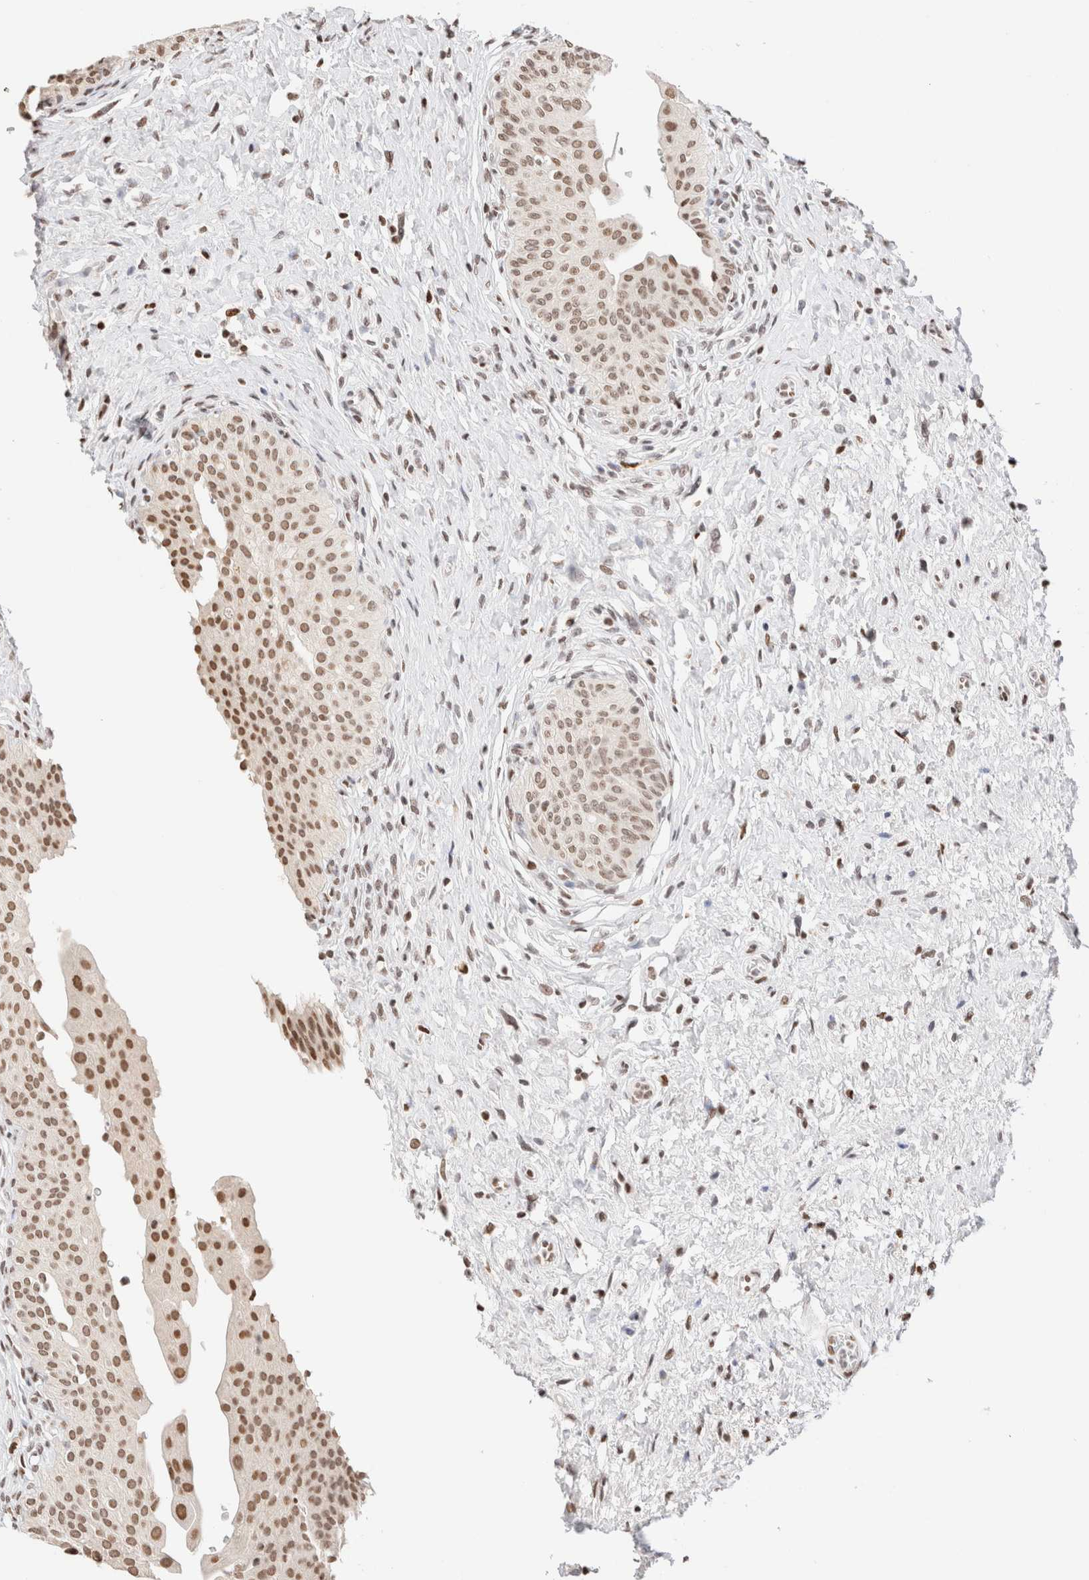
{"staining": {"intensity": "moderate", "quantity": ">75%", "location": "nuclear"}, "tissue": "urinary bladder", "cell_type": "Urothelial cells", "image_type": "normal", "snomed": [{"axis": "morphology", "description": "Normal tissue, NOS"}, {"axis": "topography", "description": "Urinary bladder"}], "caption": "Immunohistochemistry (DAB (3,3'-diaminobenzidine)) staining of normal urinary bladder demonstrates moderate nuclear protein positivity in about >75% of urothelial cells.", "gene": "SUPT3H", "patient": {"sex": "male", "age": 46}}